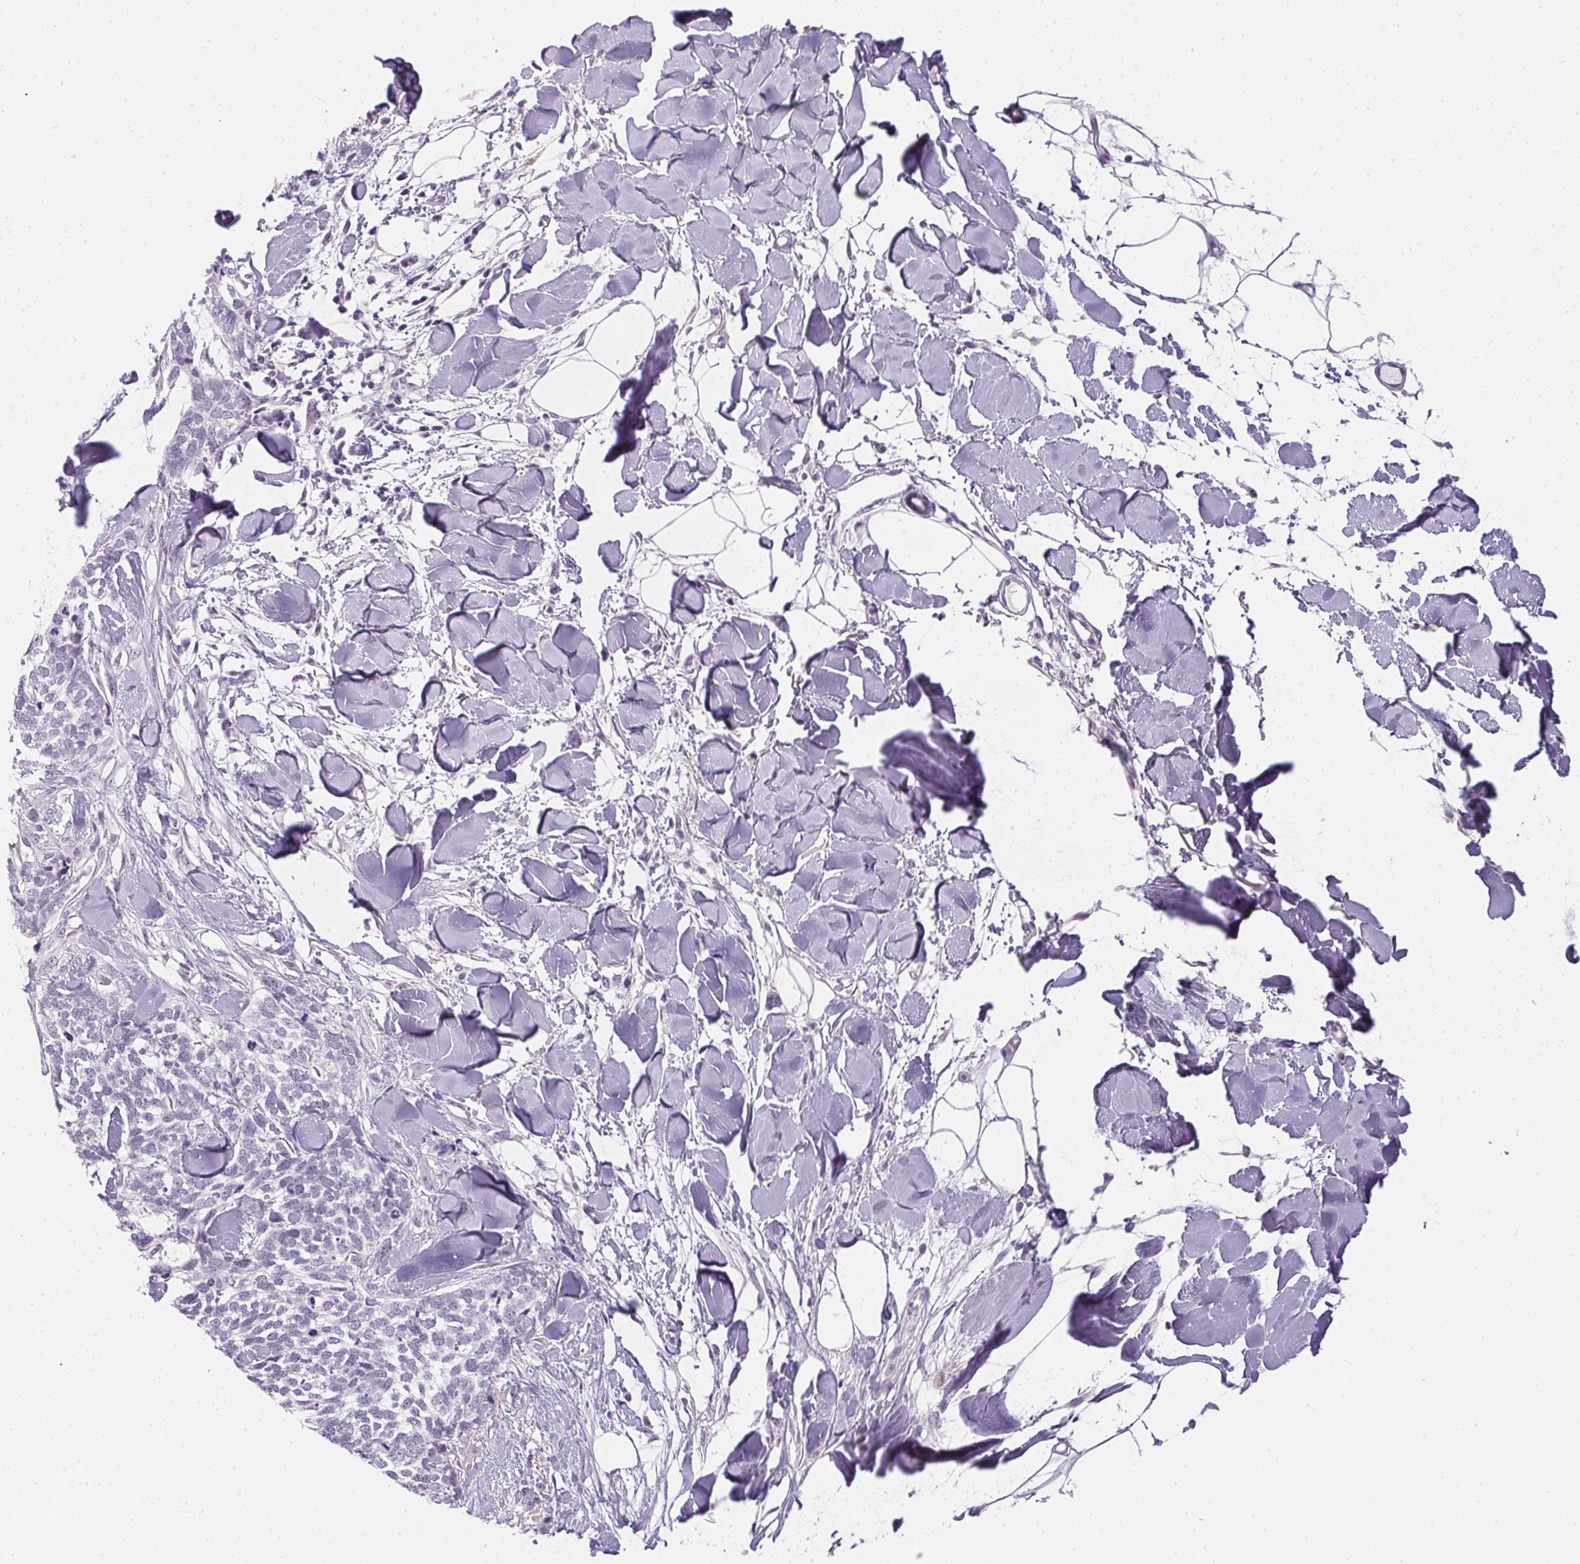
{"staining": {"intensity": "negative", "quantity": "none", "location": "none"}, "tissue": "skin cancer", "cell_type": "Tumor cells", "image_type": "cancer", "snomed": [{"axis": "morphology", "description": "Basal cell carcinoma"}, {"axis": "topography", "description": "Skin"}], "caption": "The immunohistochemistry (IHC) histopathology image has no significant expression in tumor cells of skin basal cell carcinoma tissue. (Stains: DAB IHC with hematoxylin counter stain, Microscopy: brightfield microscopy at high magnification).", "gene": "GSDMC", "patient": {"sex": "female", "age": 59}}